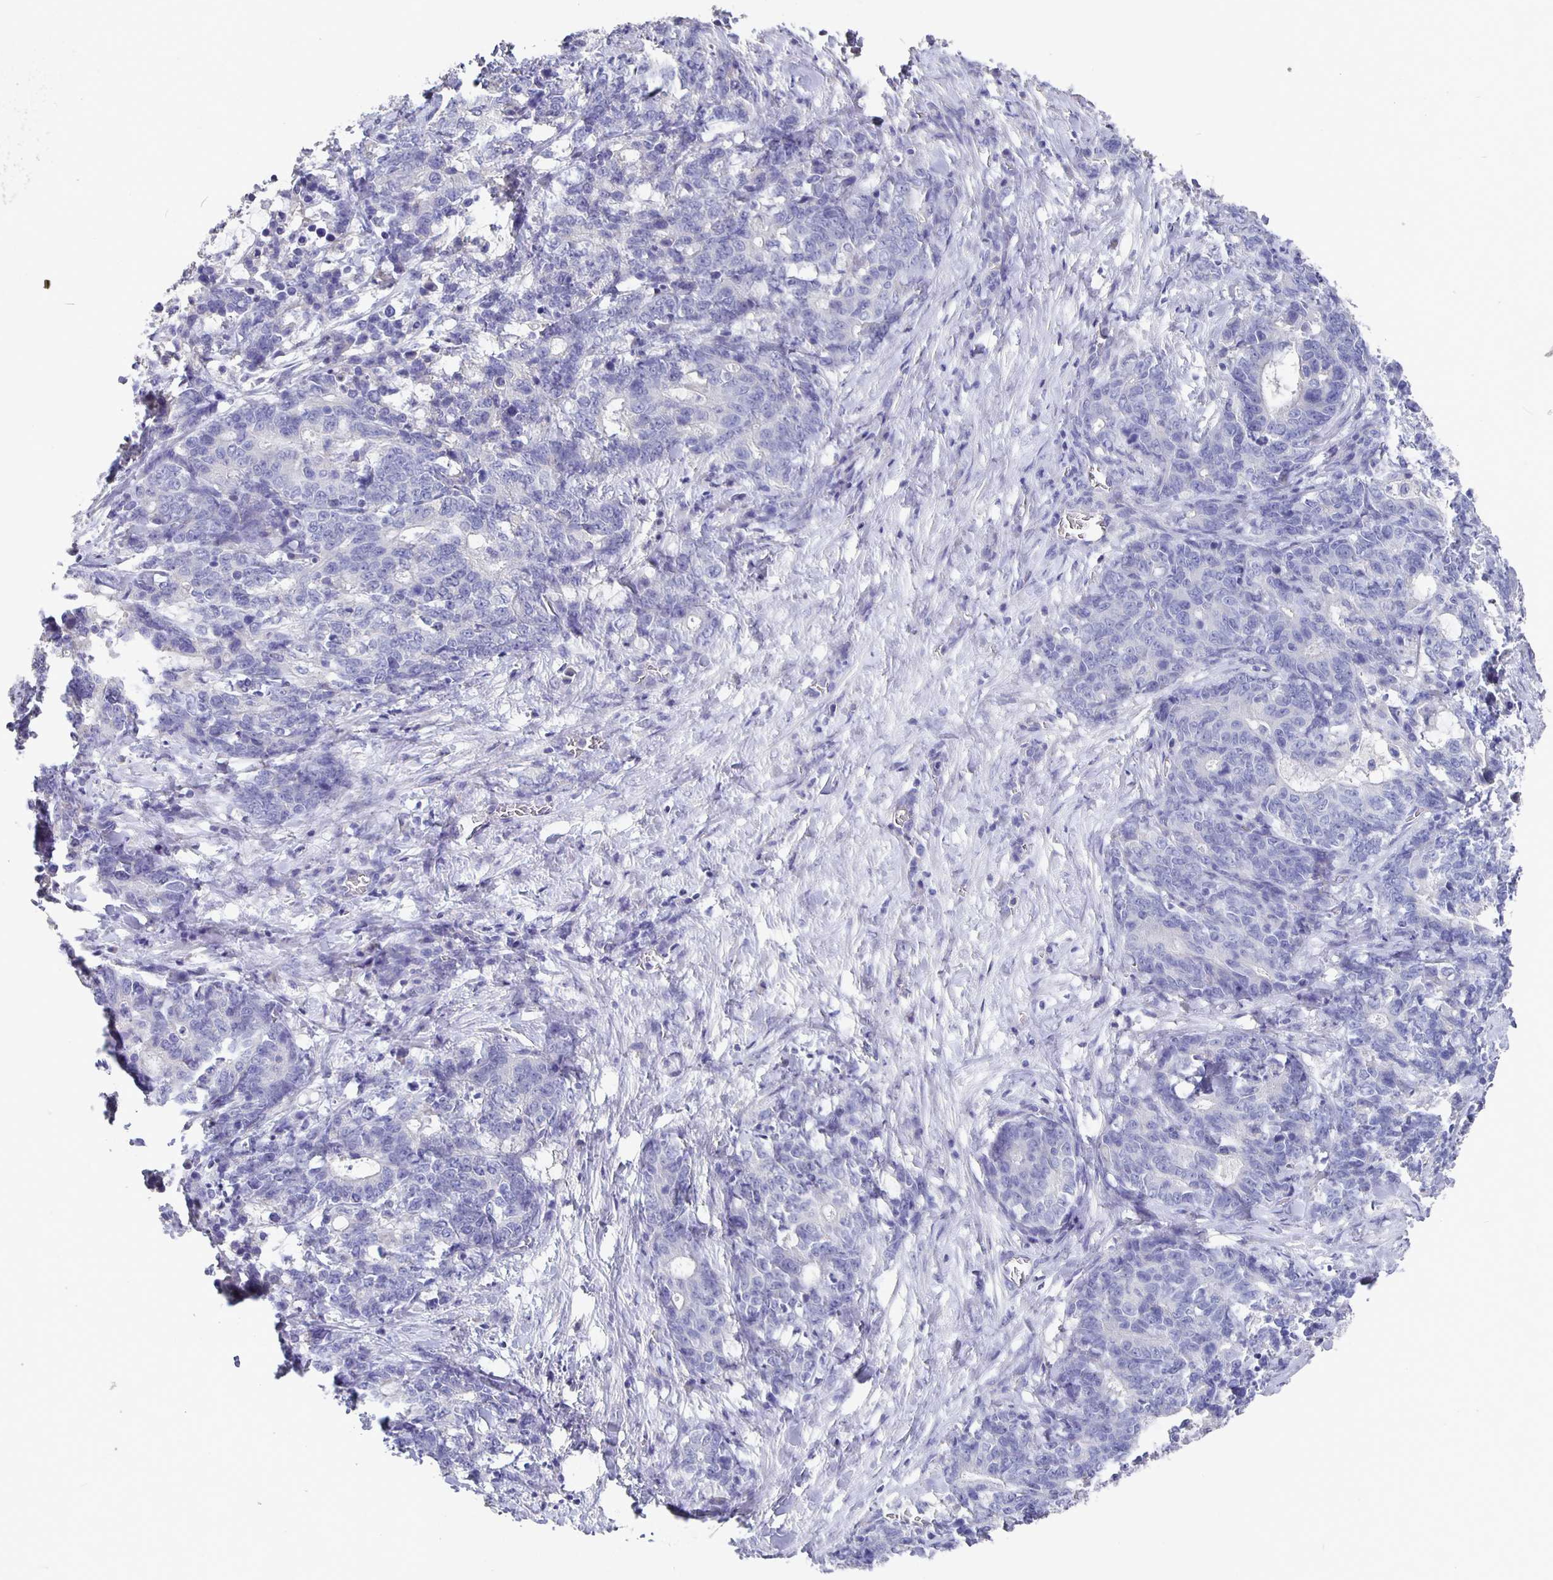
{"staining": {"intensity": "negative", "quantity": "none", "location": "none"}, "tissue": "stomach cancer", "cell_type": "Tumor cells", "image_type": "cancer", "snomed": [{"axis": "morphology", "description": "Normal tissue, NOS"}, {"axis": "morphology", "description": "Adenocarcinoma, NOS"}, {"axis": "topography", "description": "Stomach"}], "caption": "DAB immunohistochemical staining of human stomach adenocarcinoma demonstrates no significant staining in tumor cells.", "gene": "CFAP74", "patient": {"sex": "female", "age": 64}}